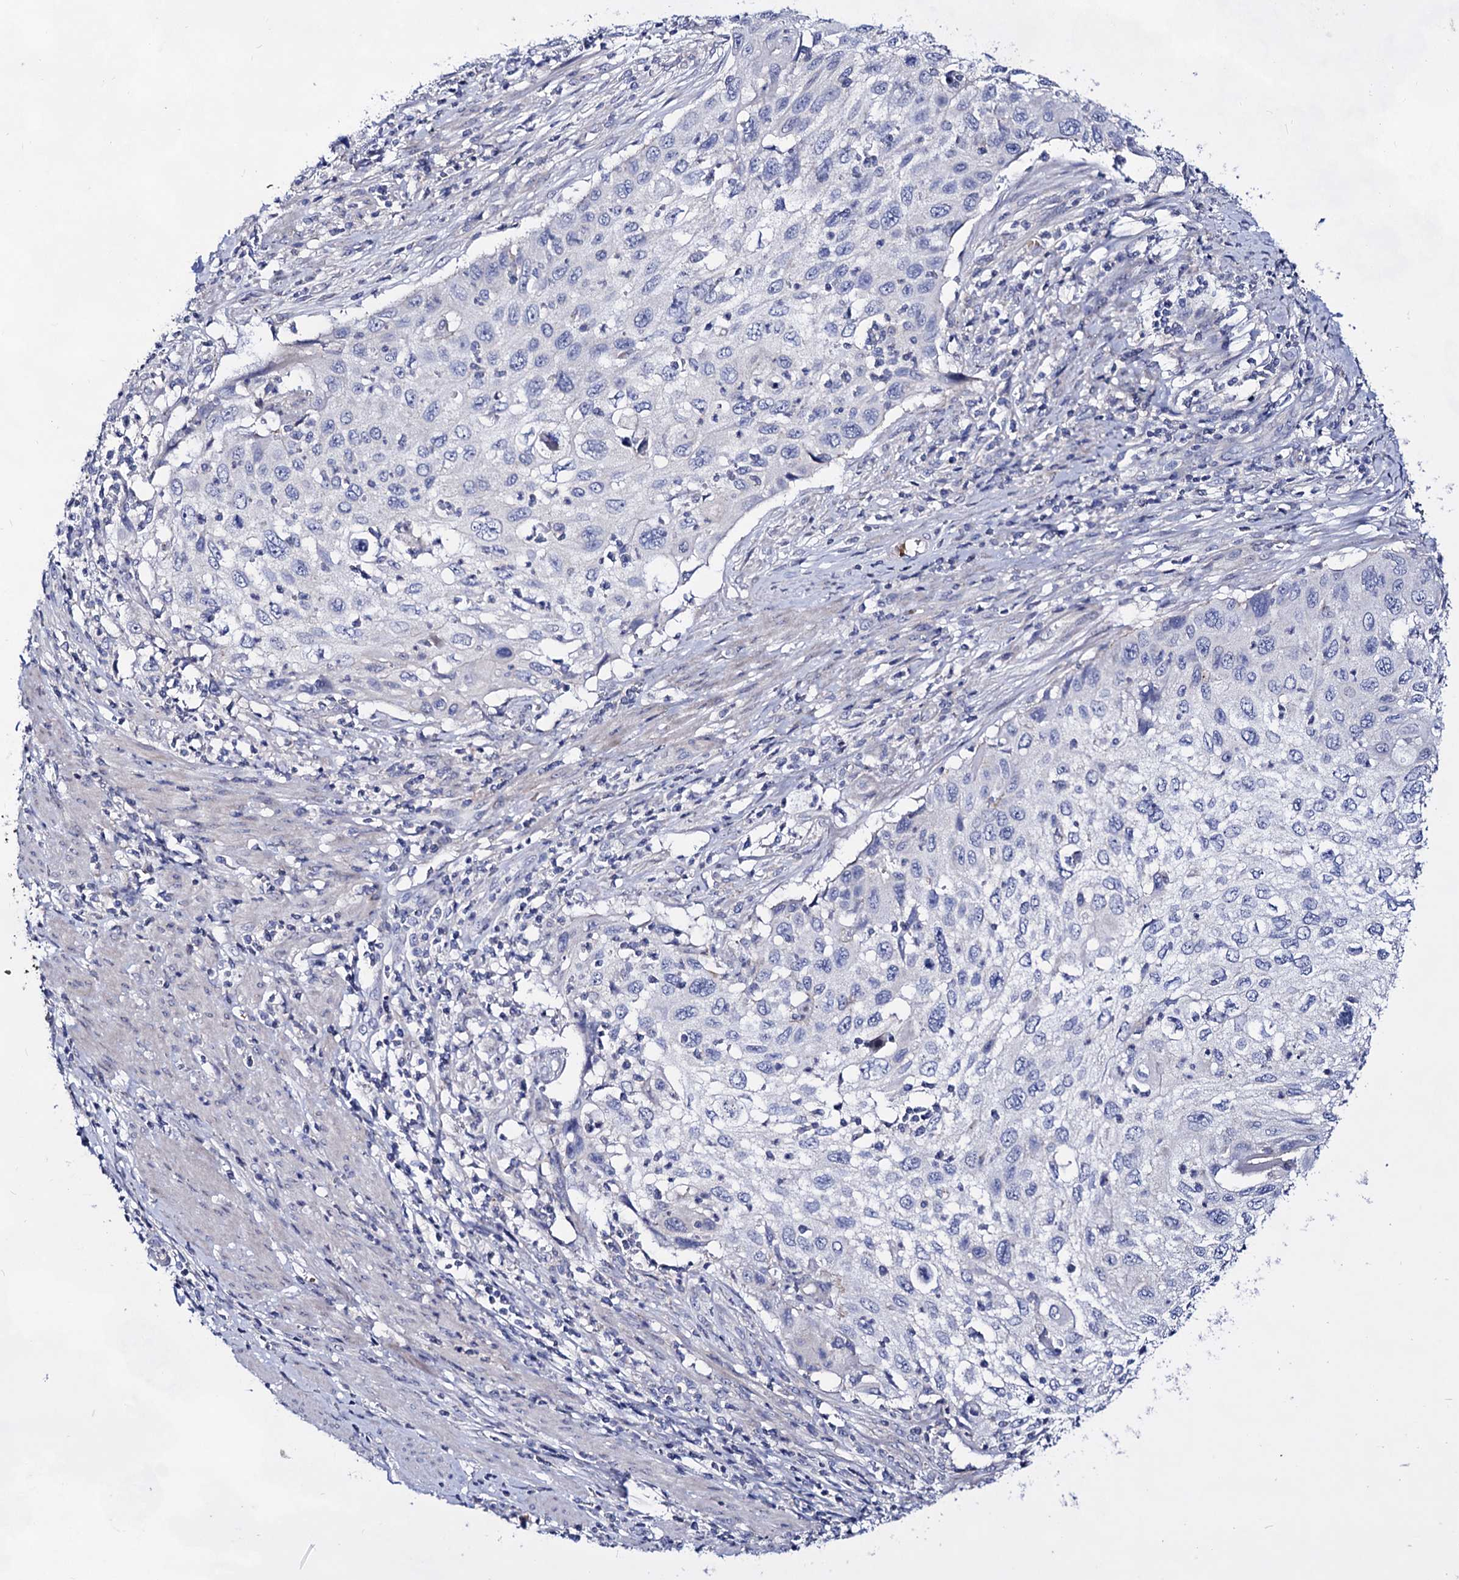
{"staining": {"intensity": "negative", "quantity": "none", "location": "none"}, "tissue": "cervical cancer", "cell_type": "Tumor cells", "image_type": "cancer", "snomed": [{"axis": "morphology", "description": "Squamous cell carcinoma, NOS"}, {"axis": "topography", "description": "Cervix"}], "caption": "The IHC image has no significant positivity in tumor cells of cervical cancer (squamous cell carcinoma) tissue. (Brightfield microscopy of DAB (3,3'-diaminobenzidine) immunohistochemistry at high magnification).", "gene": "PLIN1", "patient": {"sex": "female", "age": 70}}